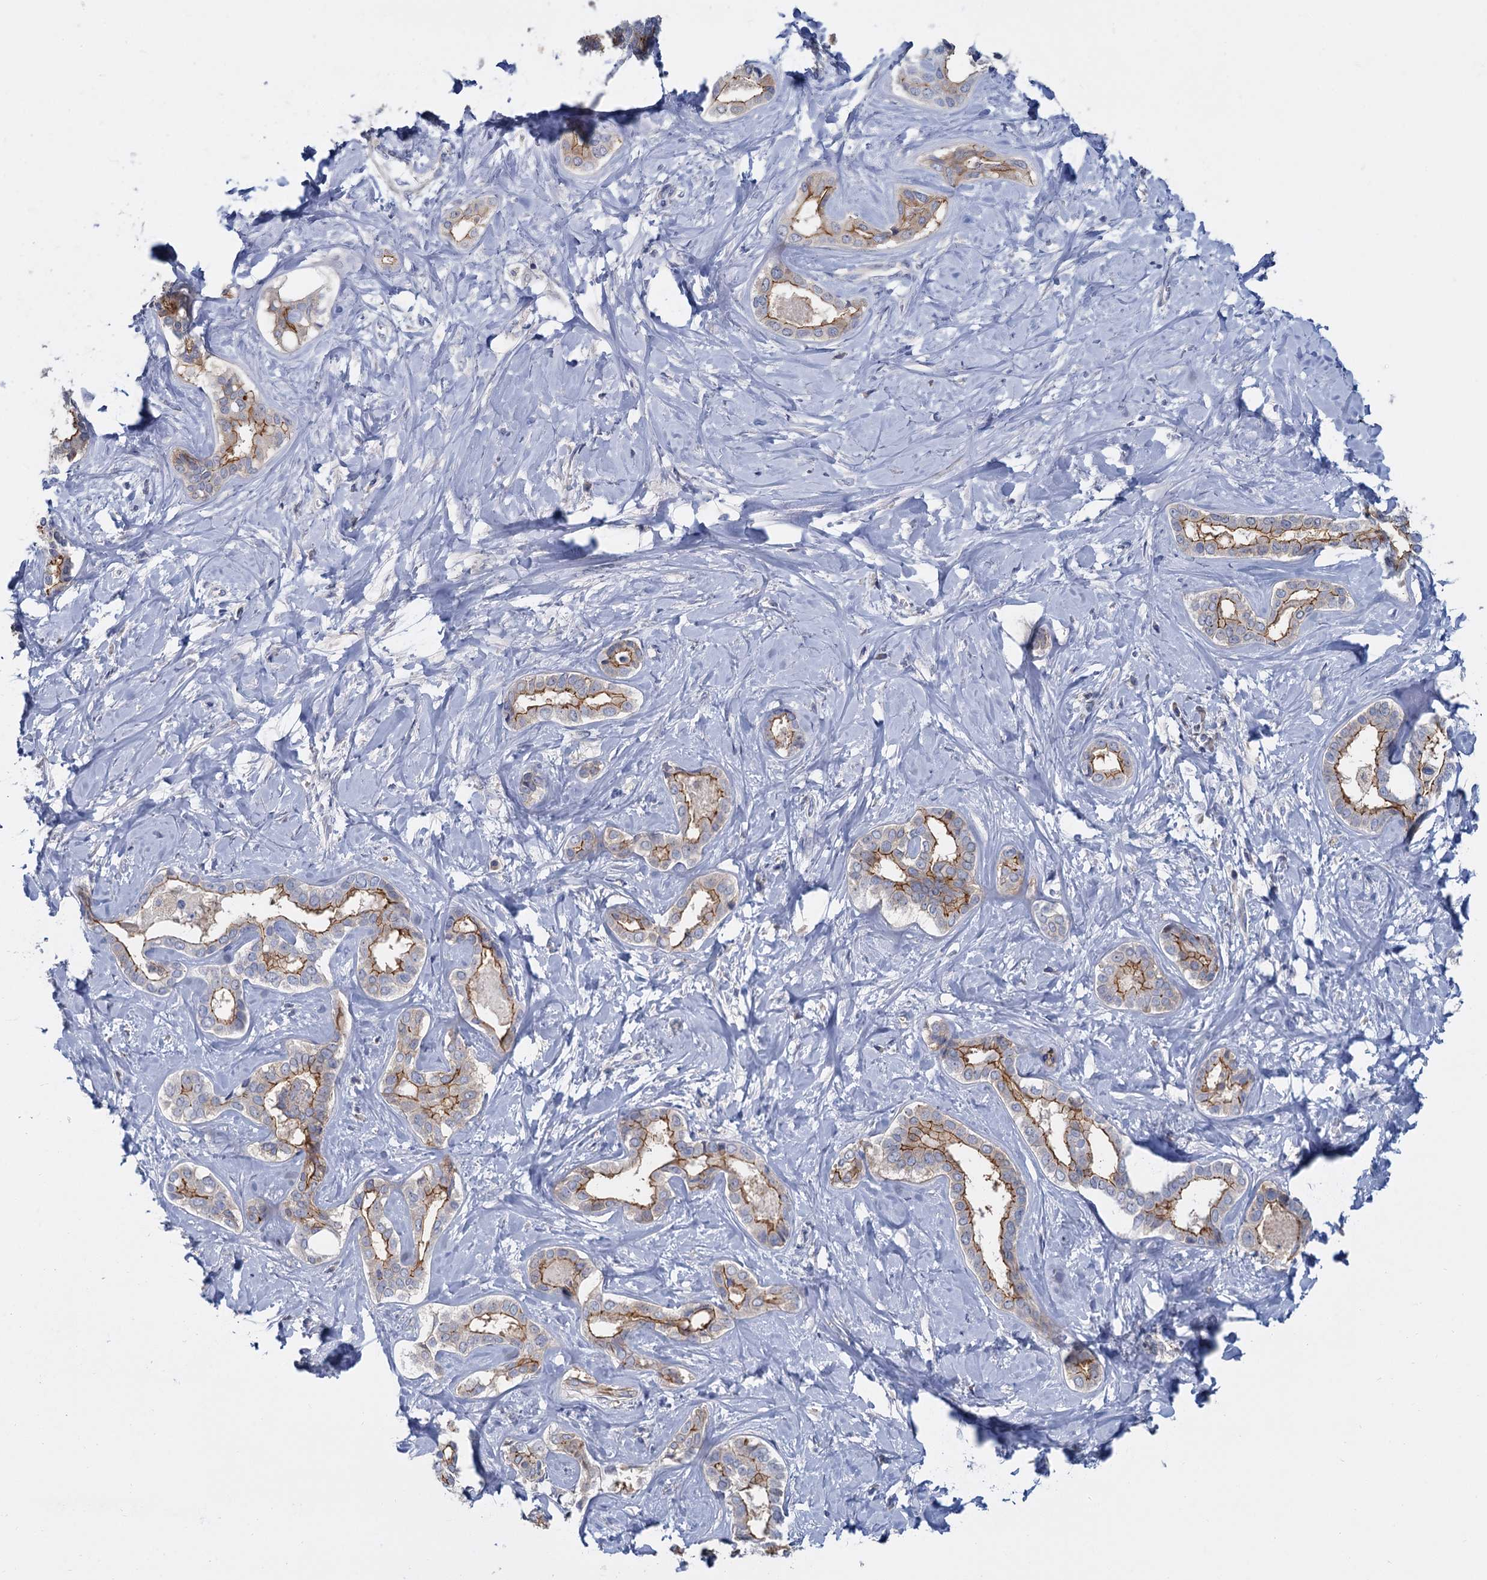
{"staining": {"intensity": "moderate", "quantity": ">75%", "location": "cytoplasmic/membranous"}, "tissue": "liver cancer", "cell_type": "Tumor cells", "image_type": "cancer", "snomed": [{"axis": "morphology", "description": "Cholangiocarcinoma"}, {"axis": "topography", "description": "Liver"}], "caption": "Cholangiocarcinoma (liver) stained with a brown dye shows moderate cytoplasmic/membranous positive positivity in approximately >75% of tumor cells.", "gene": "ACSM3", "patient": {"sex": "female", "age": 77}}